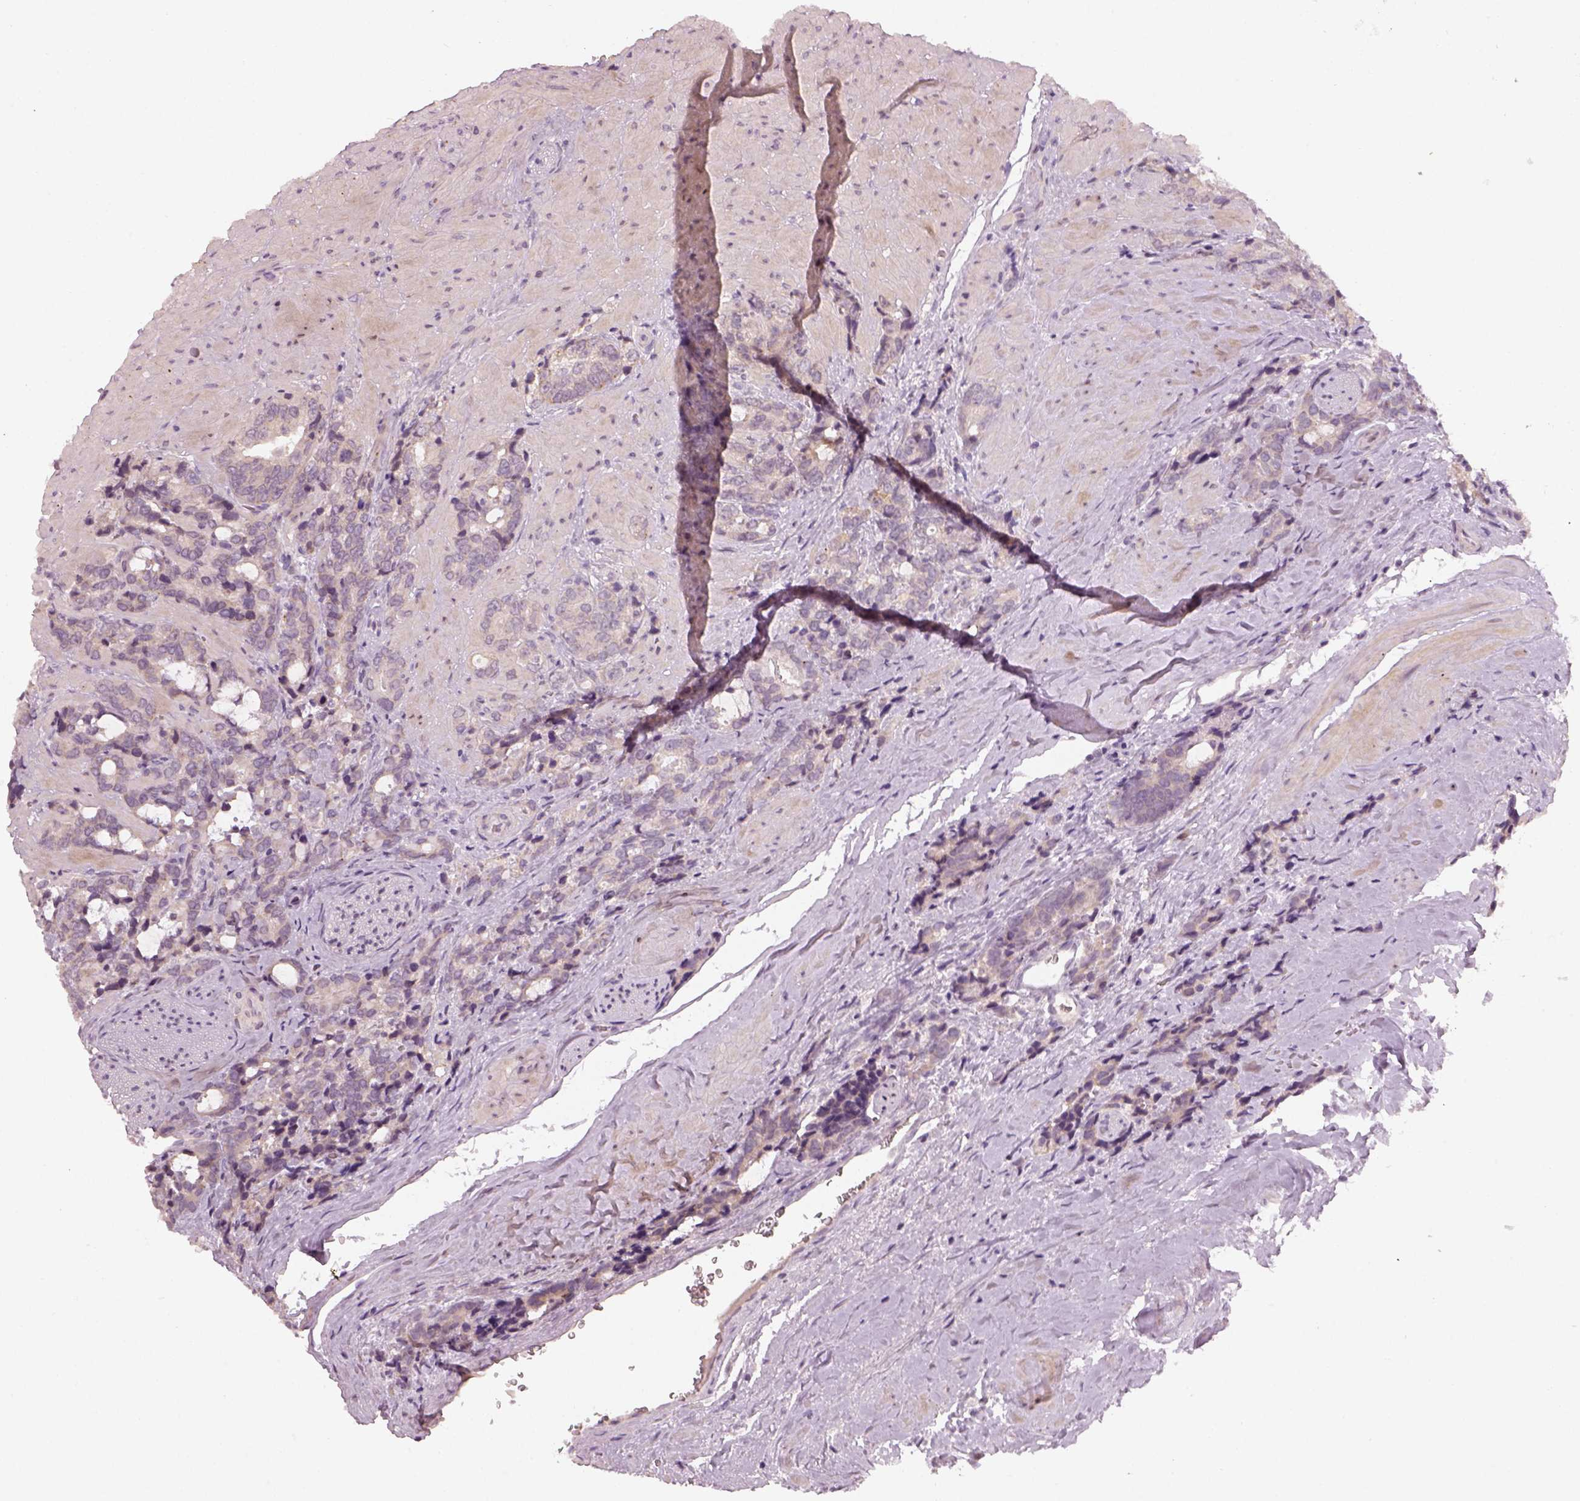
{"staining": {"intensity": "negative", "quantity": "none", "location": "none"}, "tissue": "prostate cancer", "cell_type": "Tumor cells", "image_type": "cancer", "snomed": [{"axis": "morphology", "description": "Adenocarcinoma, High grade"}, {"axis": "topography", "description": "Prostate"}], "caption": "Tumor cells are negative for protein expression in human adenocarcinoma (high-grade) (prostate). The staining was performed using DAB (3,3'-diaminobenzidine) to visualize the protein expression in brown, while the nuclei were stained in blue with hematoxylin (Magnification: 20x).", "gene": "GDNF", "patient": {"sex": "male", "age": 74}}